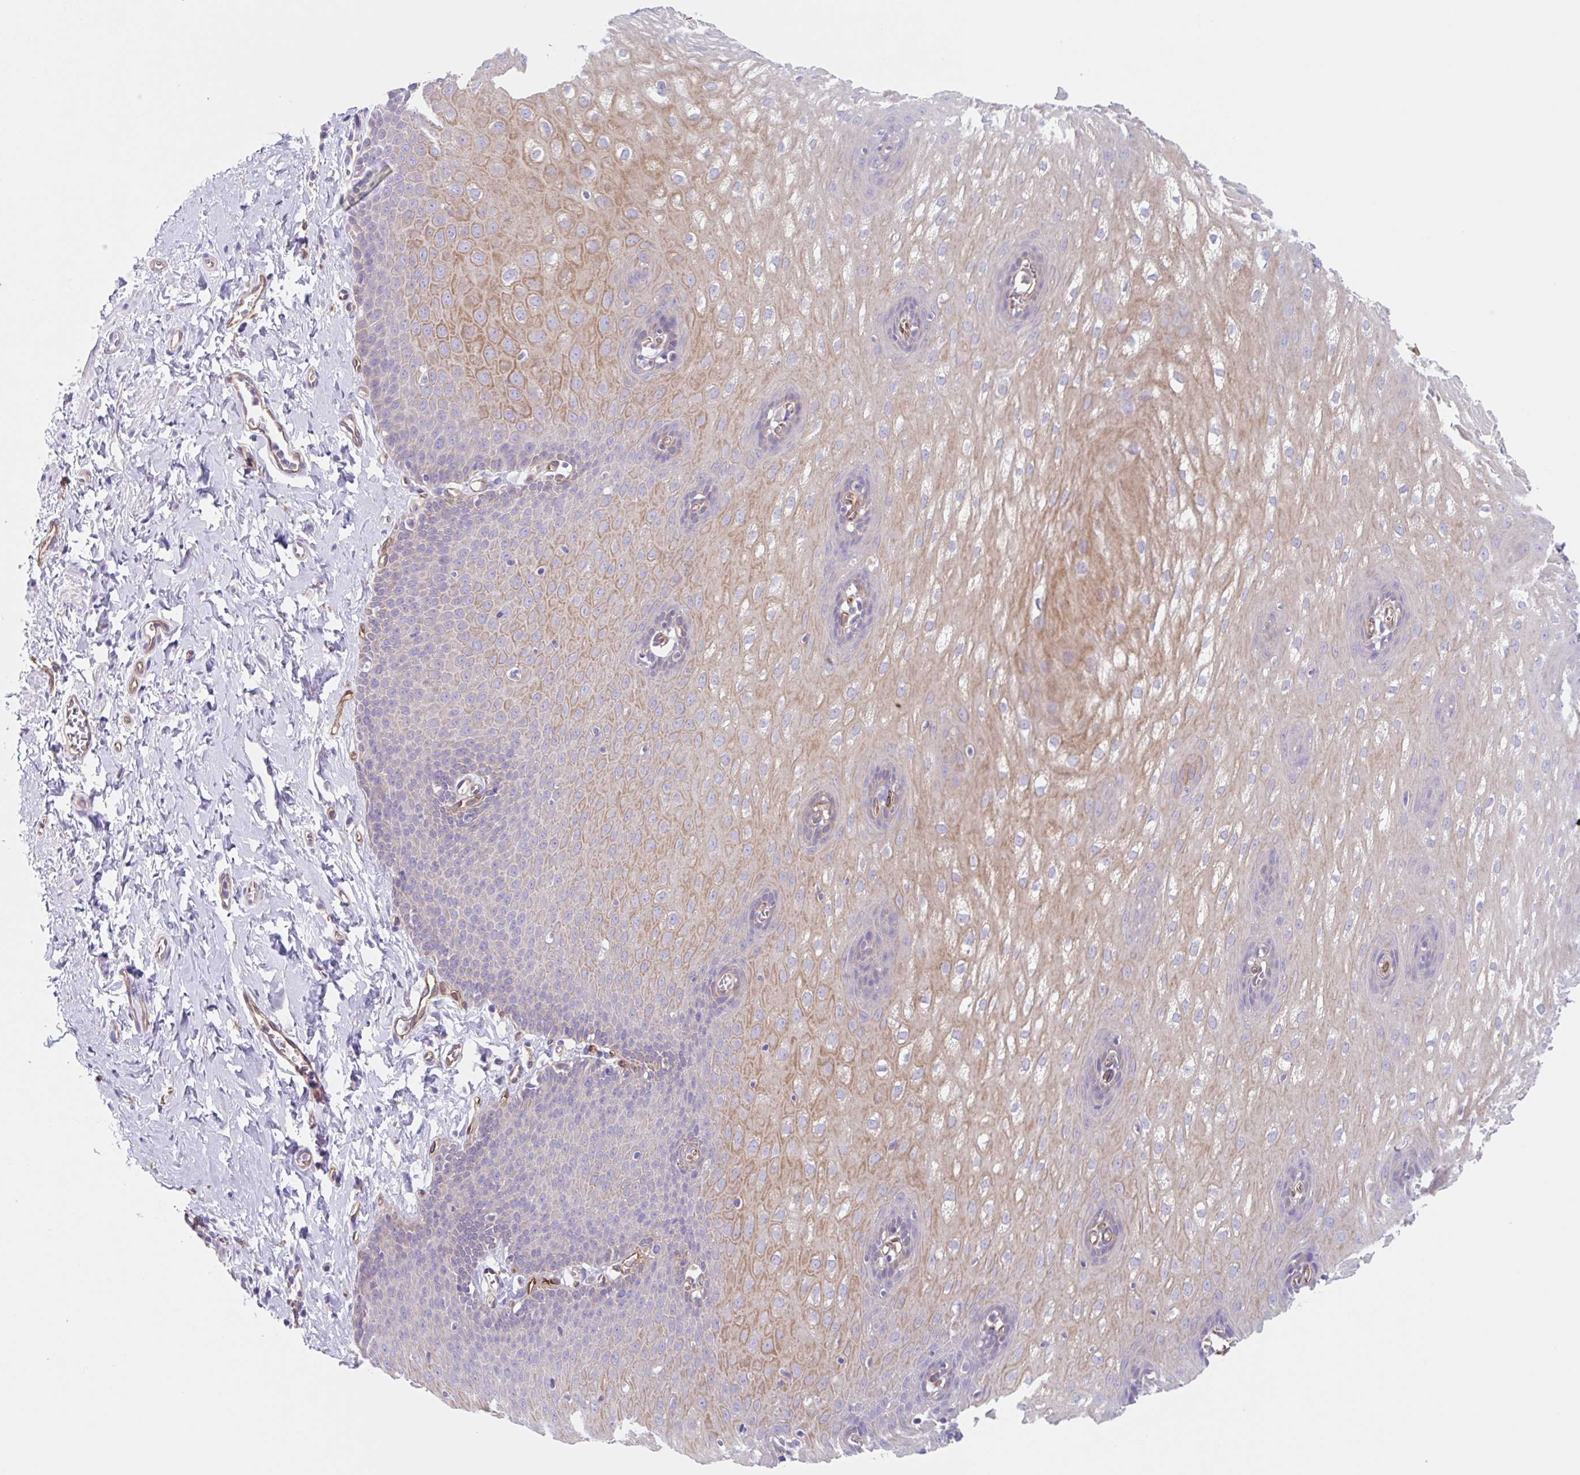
{"staining": {"intensity": "moderate", "quantity": "<25%", "location": "cytoplasmic/membranous"}, "tissue": "esophagus", "cell_type": "Squamous epithelial cells", "image_type": "normal", "snomed": [{"axis": "morphology", "description": "Normal tissue, NOS"}, {"axis": "topography", "description": "Esophagus"}], "caption": "IHC staining of normal esophagus, which displays low levels of moderate cytoplasmic/membranous positivity in about <25% of squamous epithelial cells indicating moderate cytoplasmic/membranous protein expression. The staining was performed using DAB (3,3'-diaminobenzidine) (brown) for protein detection and nuclei were counterstained in hematoxylin (blue).", "gene": "EHD4", "patient": {"sex": "male", "age": 70}}